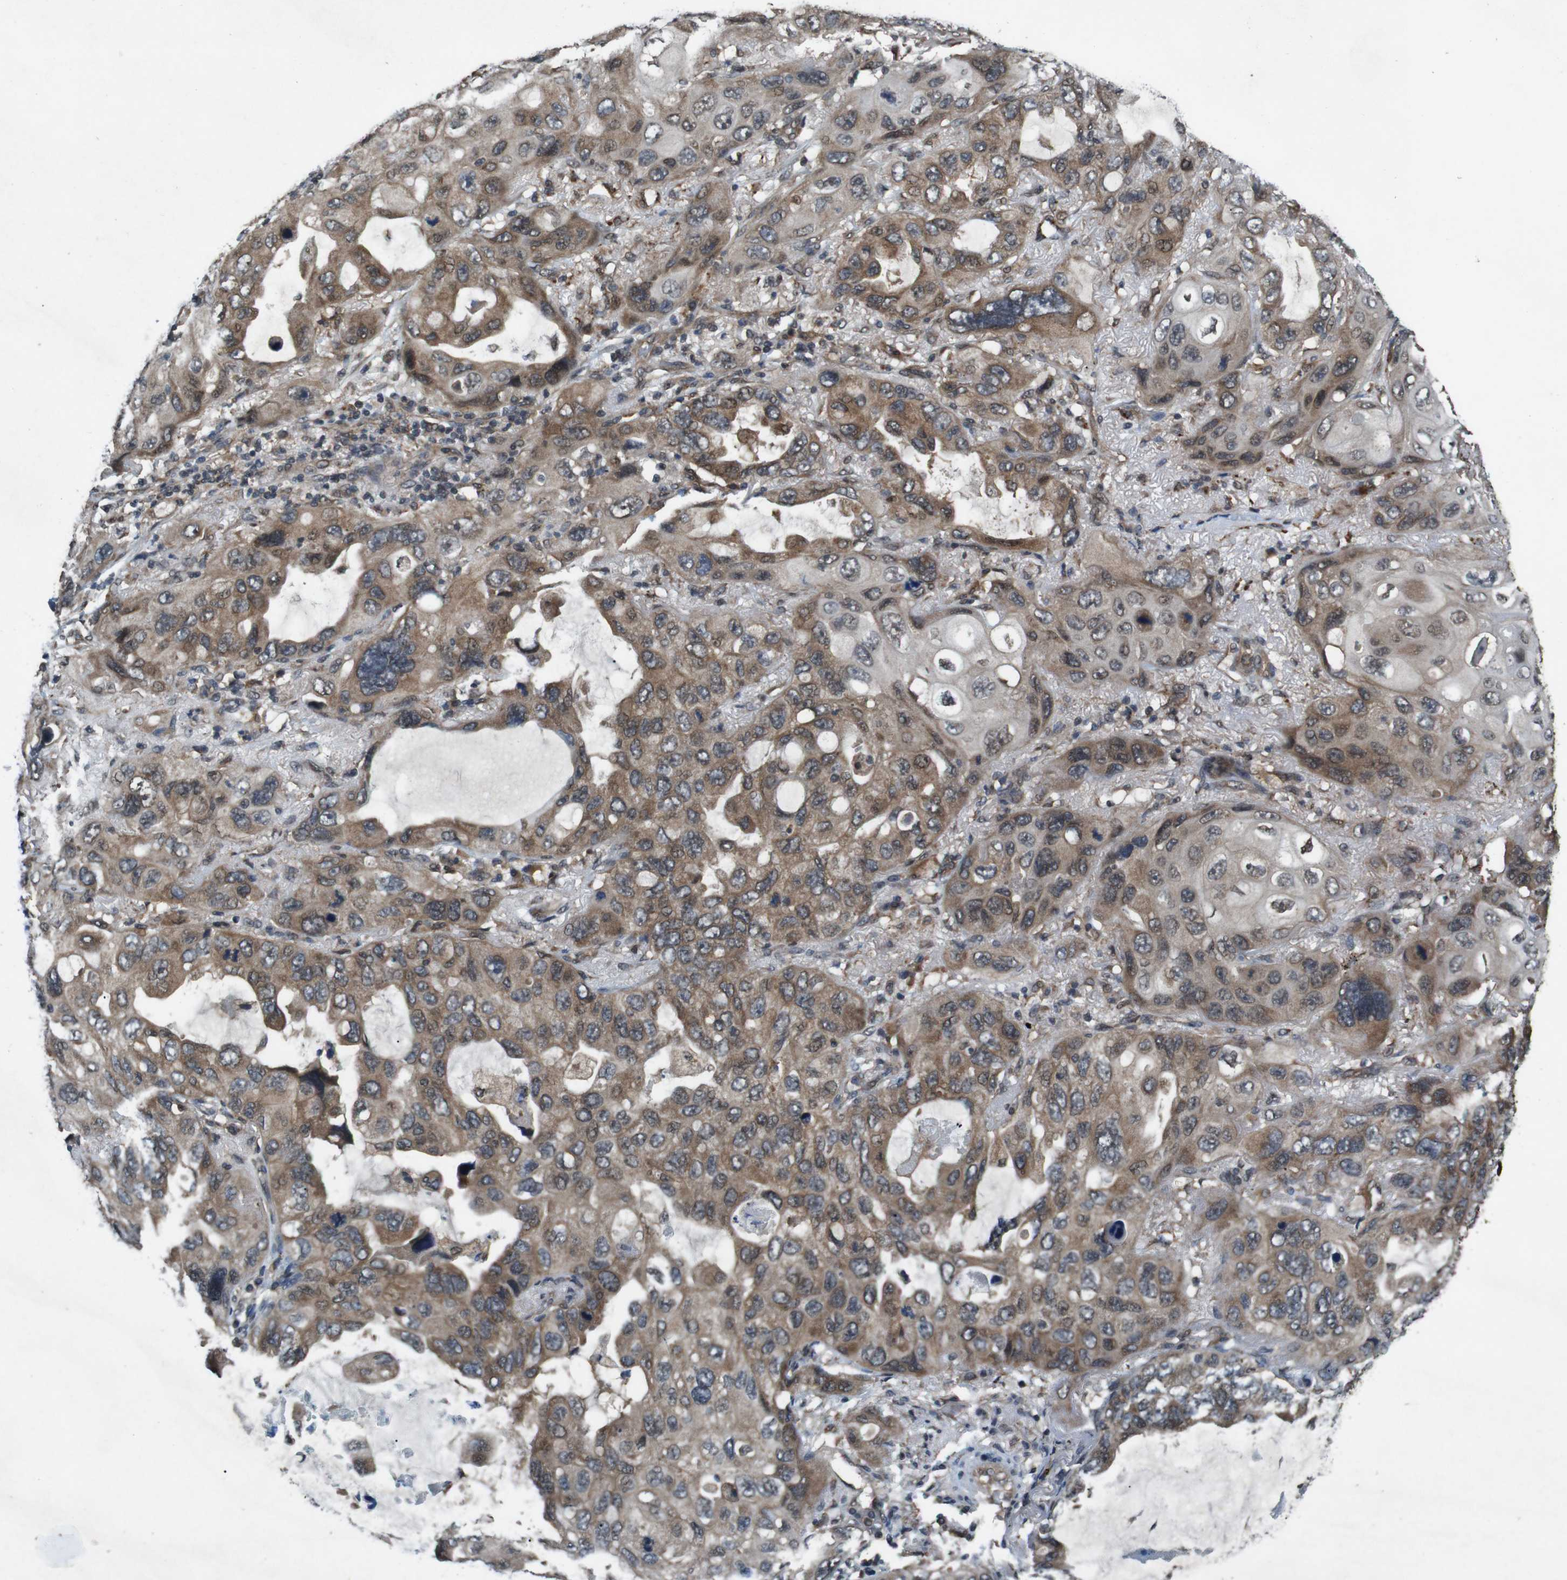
{"staining": {"intensity": "moderate", "quantity": ">75%", "location": "cytoplasmic/membranous"}, "tissue": "lung cancer", "cell_type": "Tumor cells", "image_type": "cancer", "snomed": [{"axis": "morphology", "description": "Squamous cell carcinoma, NOS"}, {"axis": "topography", "description": "Lung"}], "caption": "Protein expression analysis of lung cancer exhibits moderate cytoplasmic/membranous expression in about >75% of tumor cells.", "gene": "SOCS1", "patient": {"sex": "female", "age": 73}}